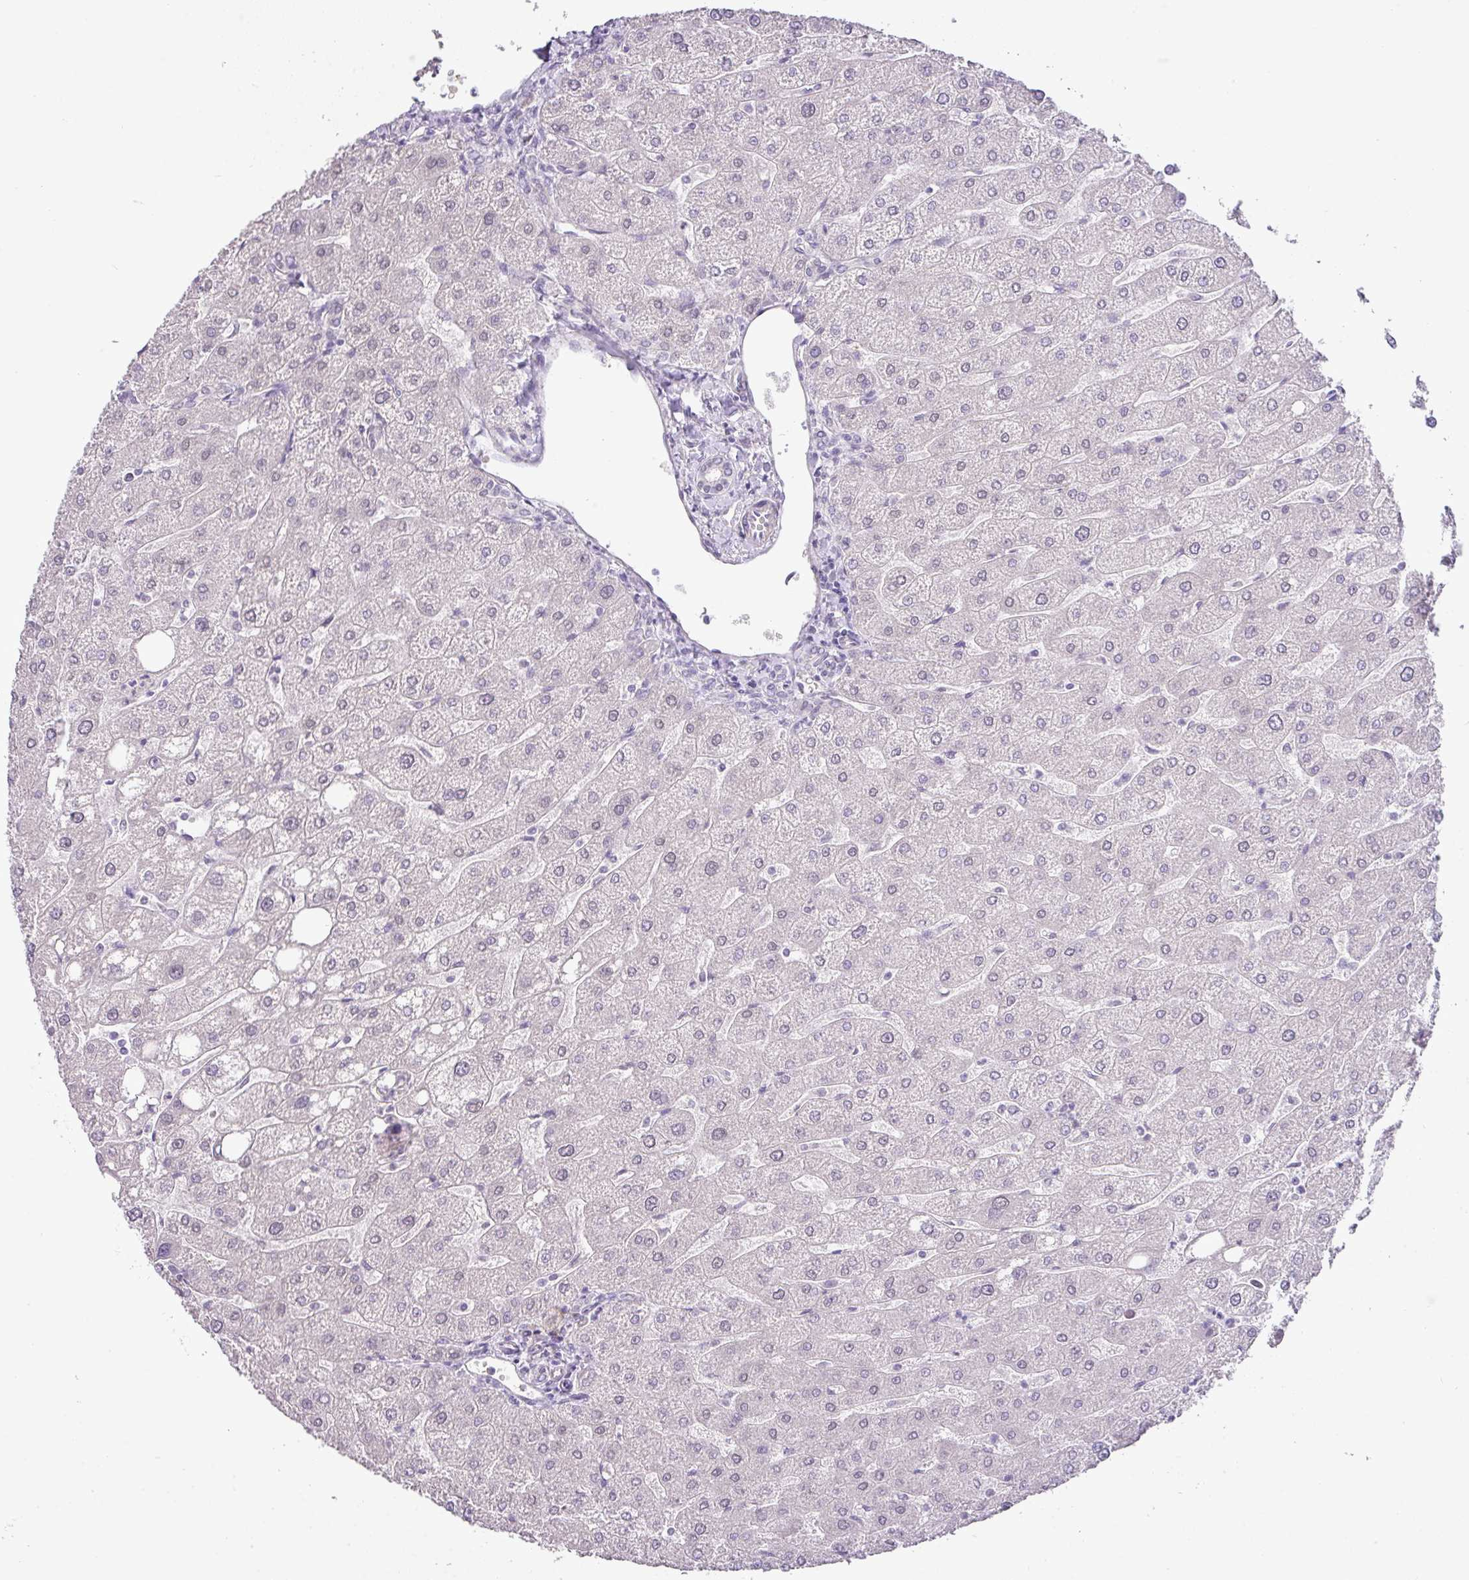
{"staining": {"intensity": "negative", "quantity": "none", "location": "none"}, "tissue": "liver", "cell_type": "Cholangiocytes", "image_type": "normal", "snomed": [{"axis": "morphology", "description": "Normal tissue, NOS"}, {"axis": "topography", "description": "Liver"}], "caption": "IHC image of unremarkable liver: human liver stained with DAB exhibits no significant protein expression in cholangiocytes.", "gene": "DIP2A", "patient": {"sex": "male", "age": 67}}